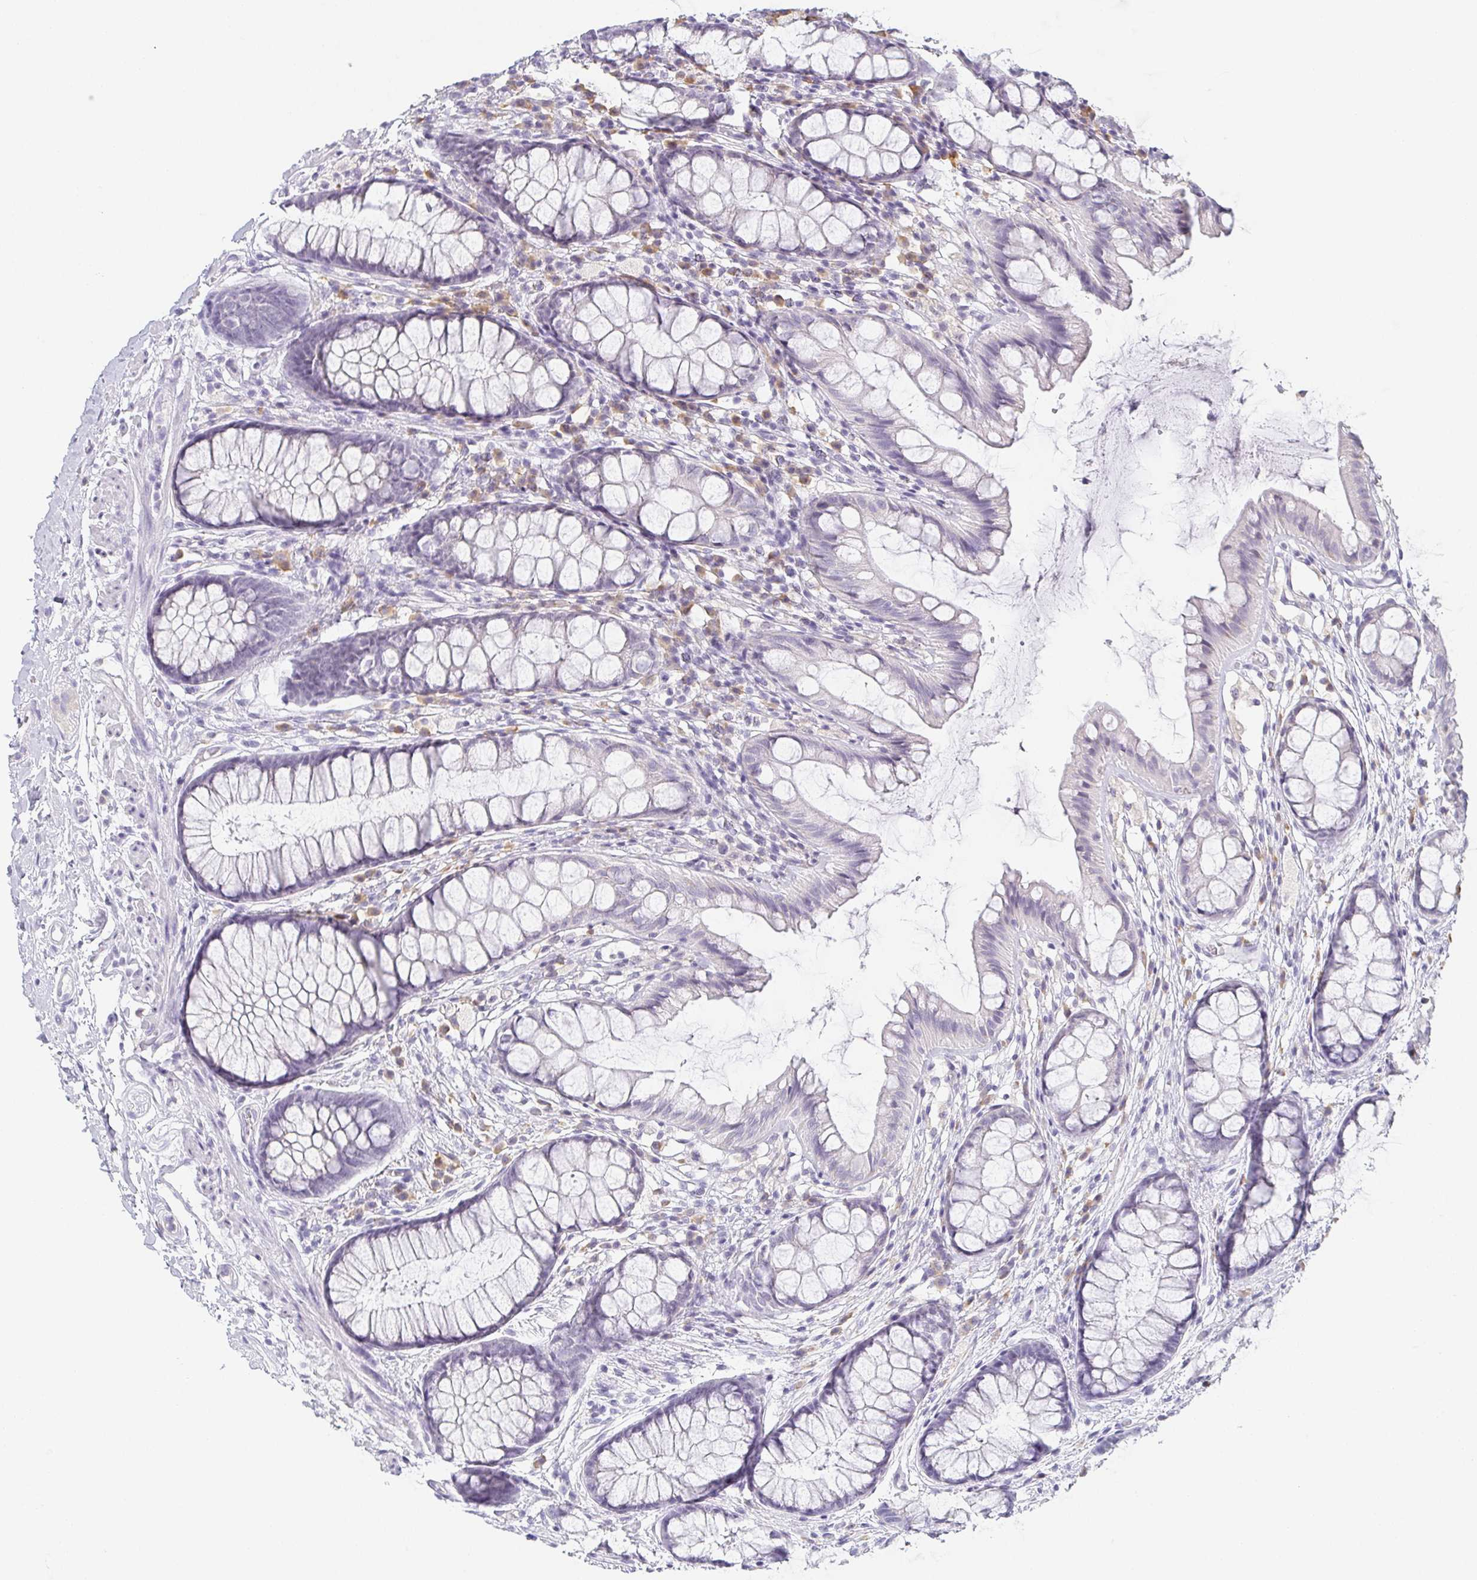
{"staining": {"intensity": "negative", "quantity": "none", "location": "none"}, "tissue": "rectum", "cell_type": "Glandular cells", "image_type": "normal", "snomed": [{"axis": "morphology", "description": "Normal tissue, NOS"}, {"axis": "topography", "description": "Rectum"}], "caption": "This is a histopathology image of immunohistochemistry staining of normal rectum, which shows no staining in glandular cells.", "gene": "PRR27", "patient": {"sex": "female", "age": 62}}